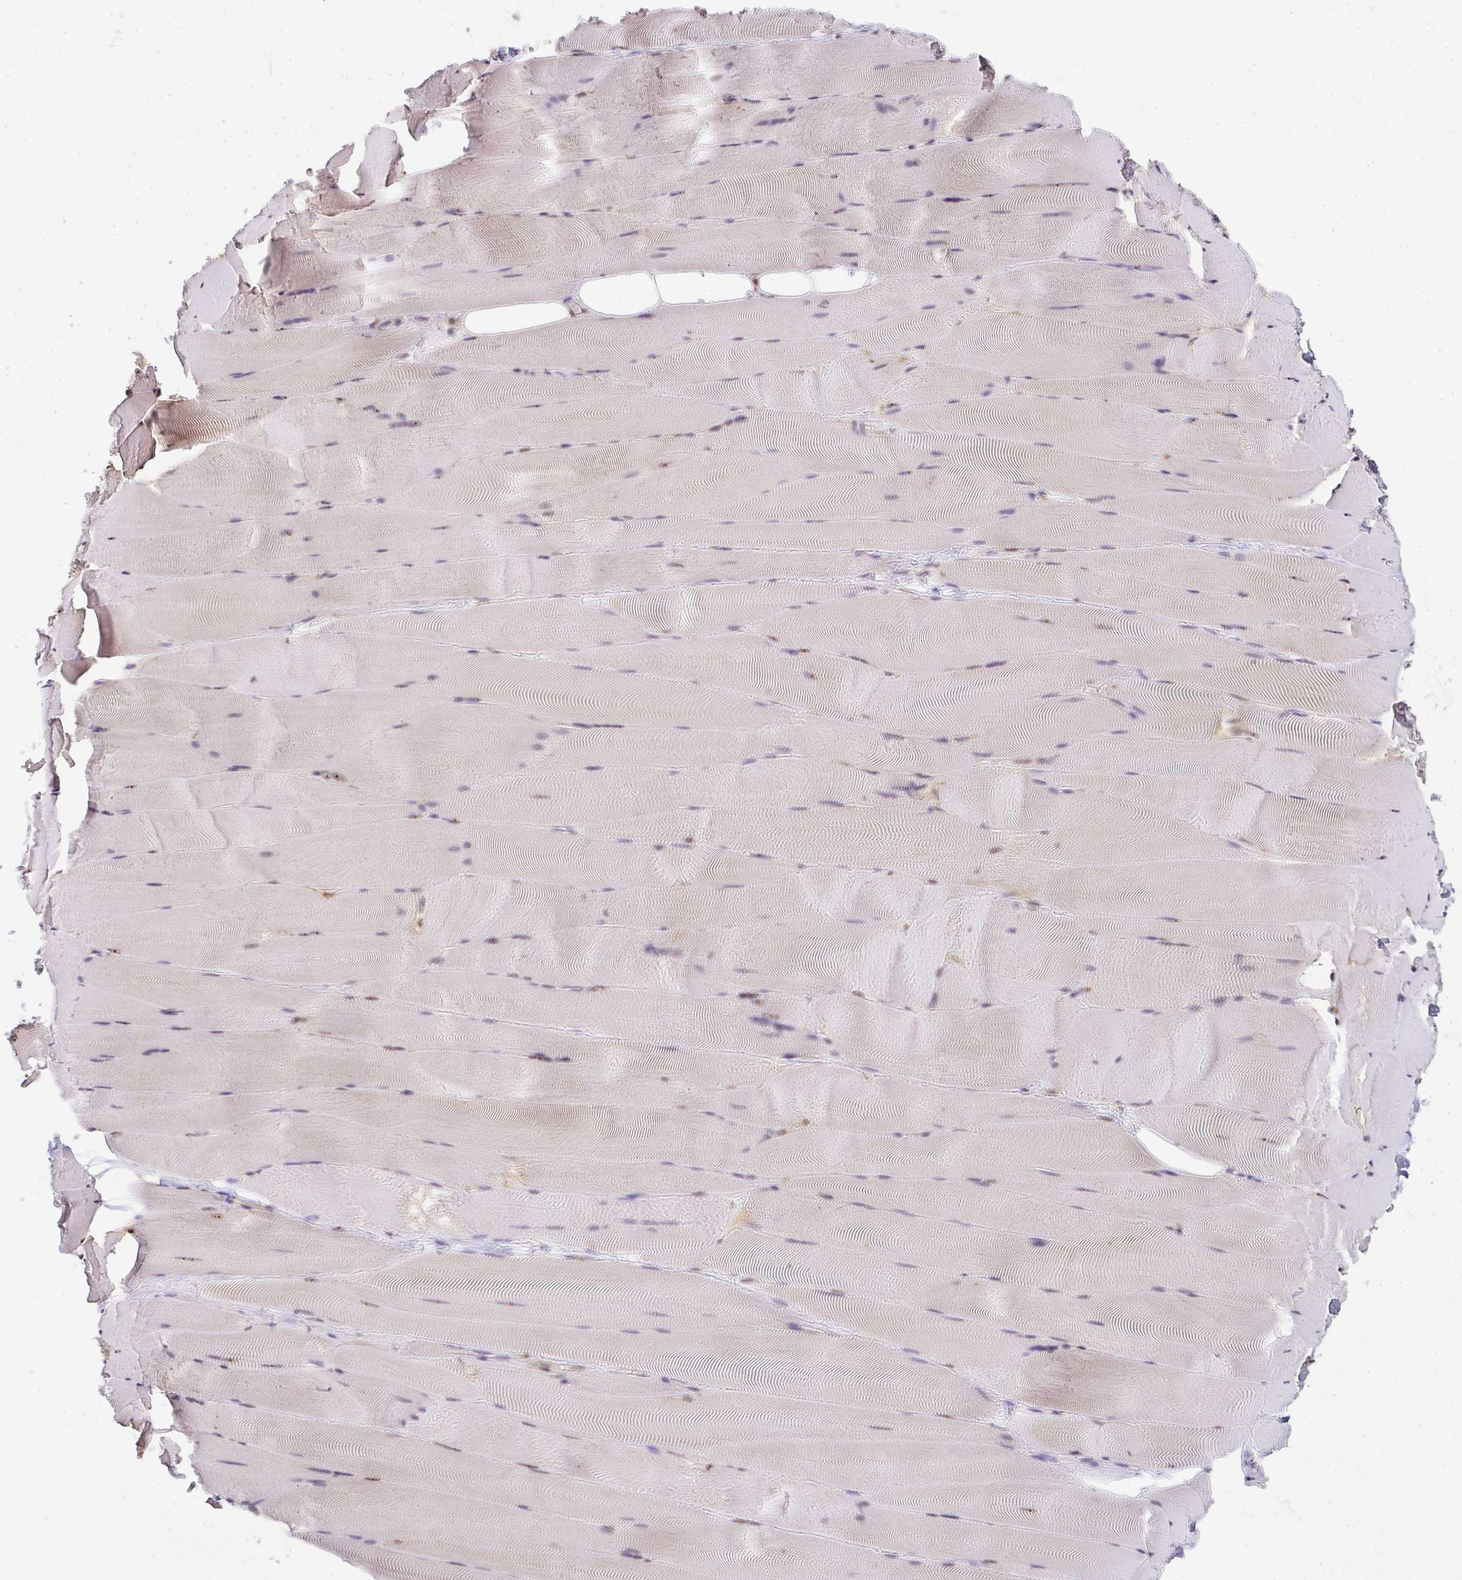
{"staining": {"intensity": "weak", "quantity": "25%-75%", "location": "nuclear"}, "tissue": "skeletal muscle", "cell_type": "Myocytes", "image_type": "normal", "snomed": [{"axis": "morphology", "description": "Normal tissue, NOS"}, {"axis": "topography", "description": "Skeletal muscle"}], "caption": "This is a histology image of IHC staining of normal skeletal muscle, which shows weak expression in the nuclear of myocytes.", "gene": "DKC1", "patient": {"sex": "female", "age": 64}}